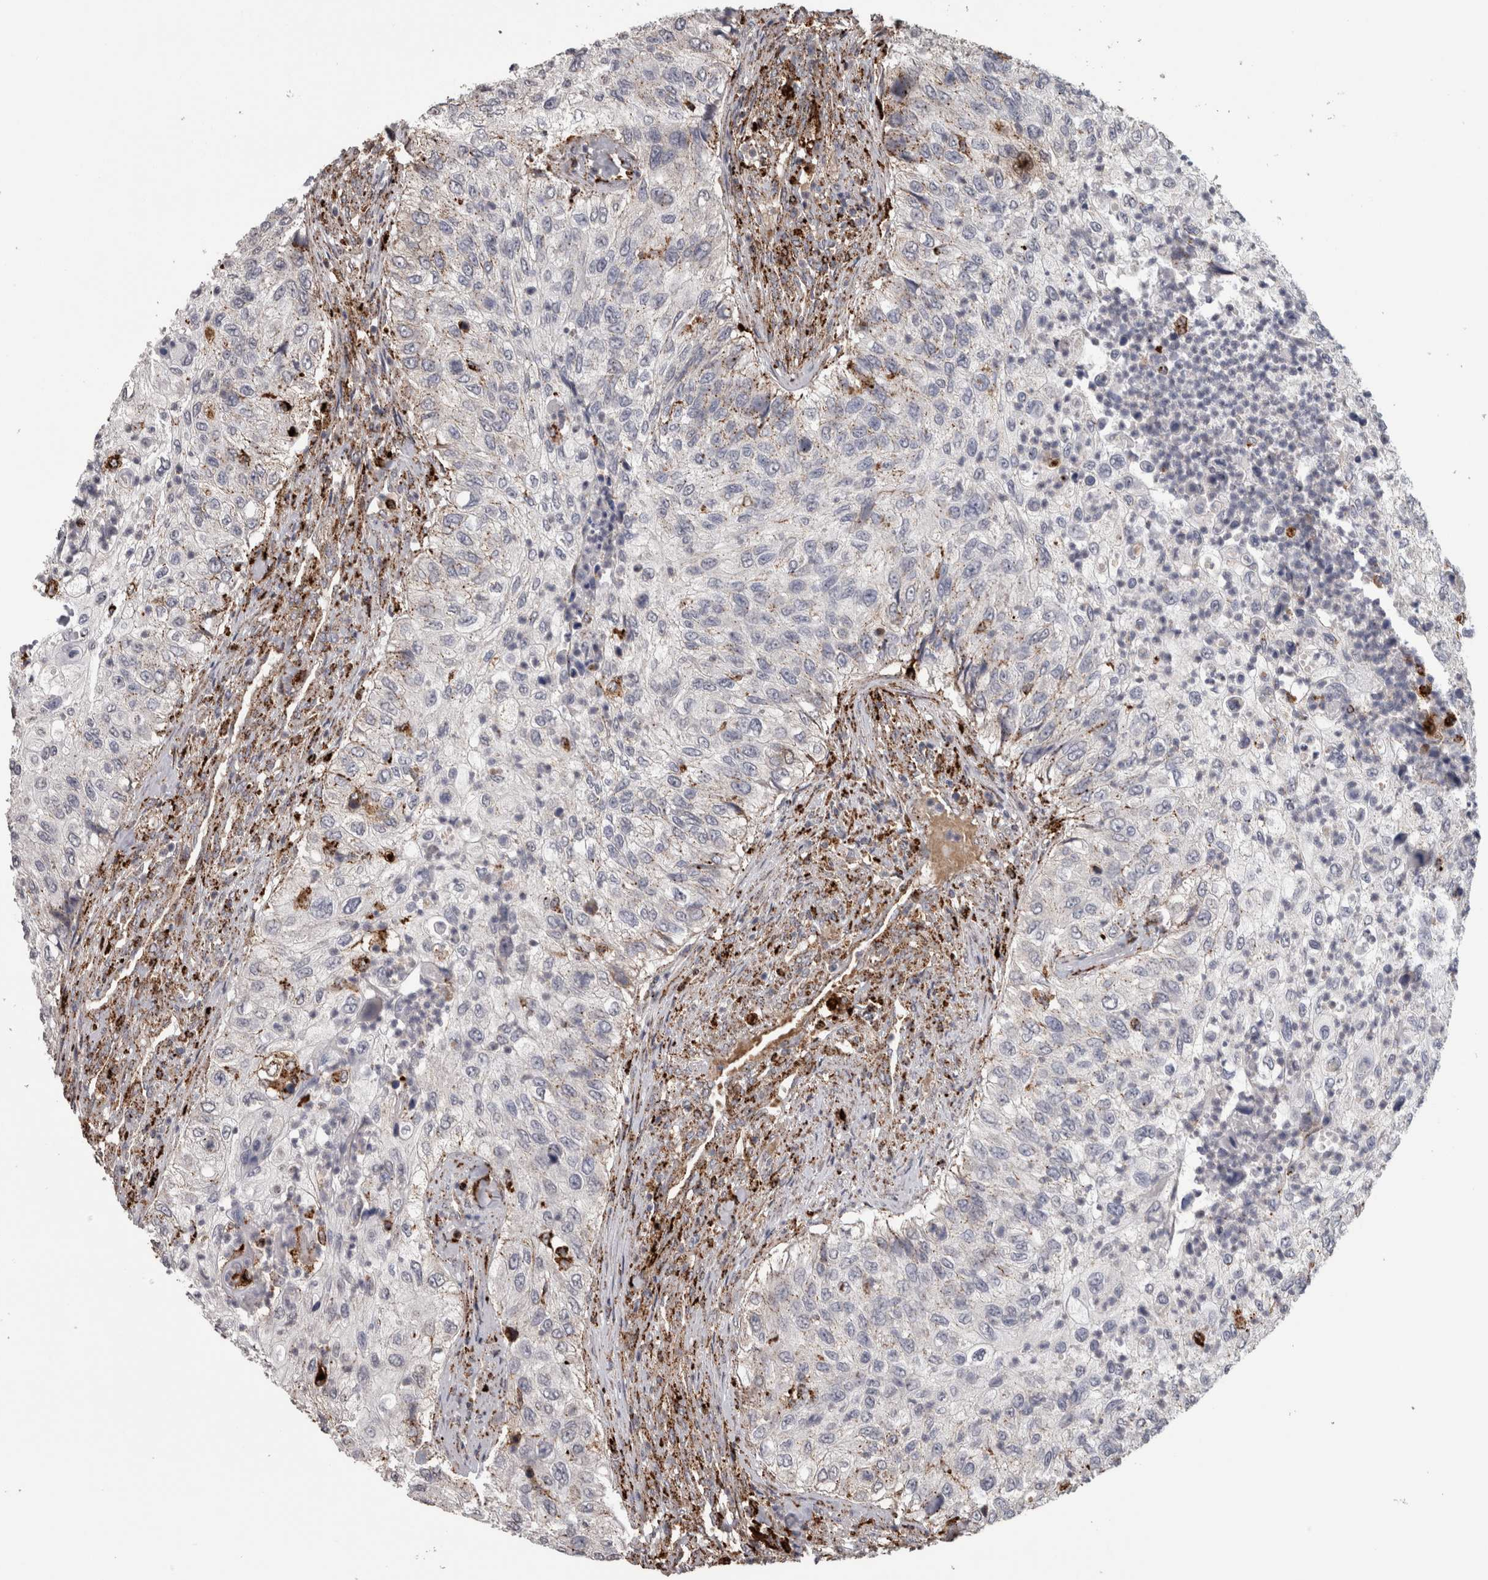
{"staining": {"intensity": "weak", "quantity": "<25%", "location": "cytoplasmic/membranous"}, "tissue": "urothelial cancer", "cell_type": "Tumor cells", "image_type": "cancer", "snomed": [{"axis": "morphology", "description": "Urothelial carcinoma, High grade"}, {"axis": "topography", "description": "Urinary bladder"}], "caption": "An immunohistochemistry photomicrograph of urothelial carcinoma (high-grade) is shown. There is no staining in tumor cells of urothelial carcinoma (high-grade).", "gene": "CTSZ", "patient": {"sex": "female", "age": 60}}